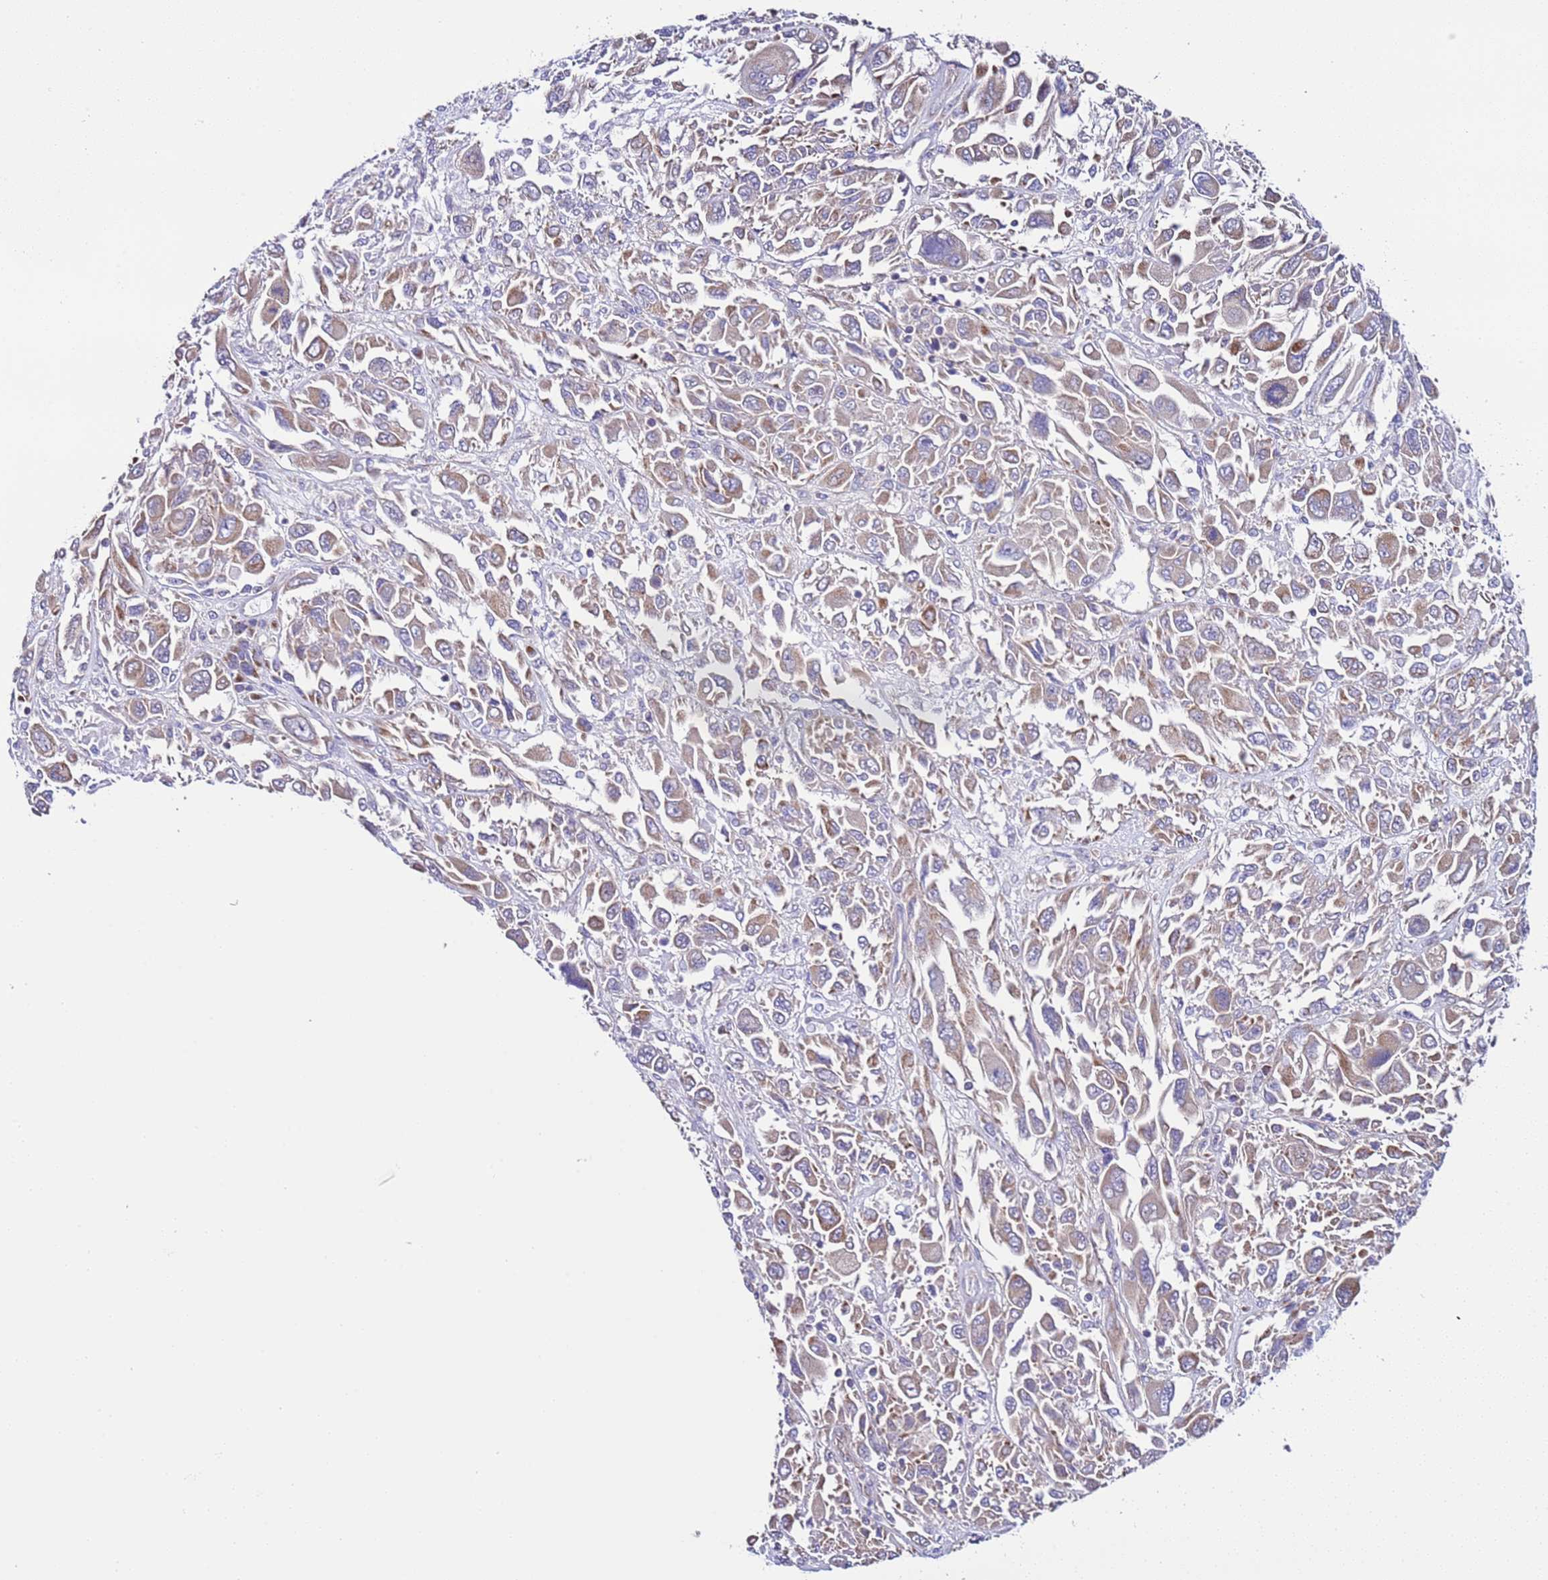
{"staining": {"intensity": "moderate", "quantity": ">75%", "location": "cytoplasmic/membranous"}, "tissue": "melanoma", "cell_type": "Tumor cells", "image_type": "cancer", "snomed": [{"axis": "morphology", "description": "Malignant melanoma, NOS"}, {"axis": "topography", "description": "Skin"}], "caption": "Protein expression by immunohistochemistry reveals moderate cytoplasmic/membranous staining in approximately >75% of tumor cells in melanoma. (DAB = brown stain, brightfield microscopy at high magnification).", "gene": "AHI1", "patient": {"sex": "female", "age": 91}}